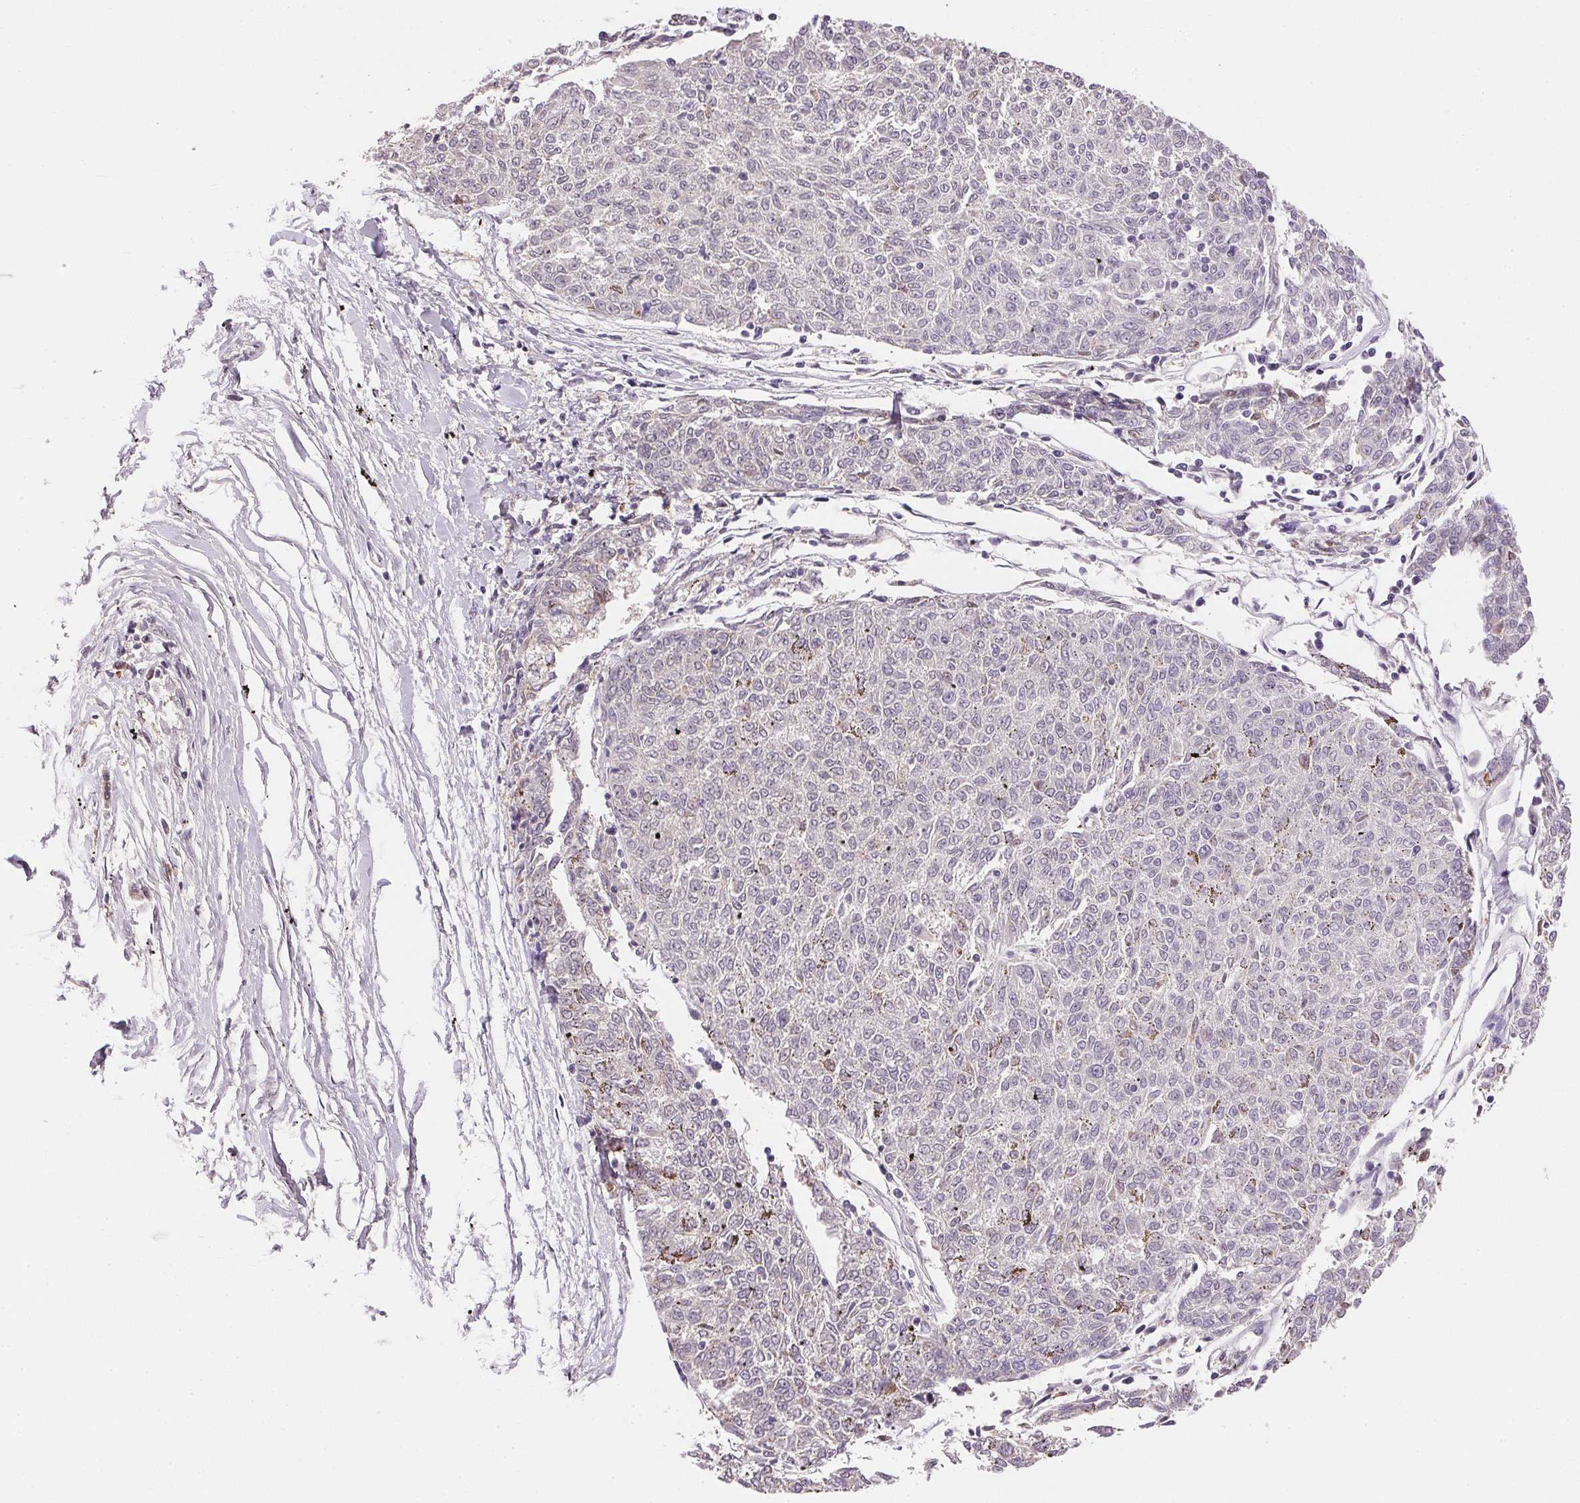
{"staining": {"intensity": "negative", "quantity": "none", "location": "none"}, "tissue": "melanoma", "cell_type": "Tumor cells", "image_type": "cancer", "snomed": [{"axis": "morphology", "description": "Malignant melanoma, NOS"}, {"axis": "topography", "description": "Skin"}], "caption": "A histopathology image of human melanoma is negative for staining in tumor cells.", "gene": "FNDC4", "patient": {"sex": "female", "age": 72}}